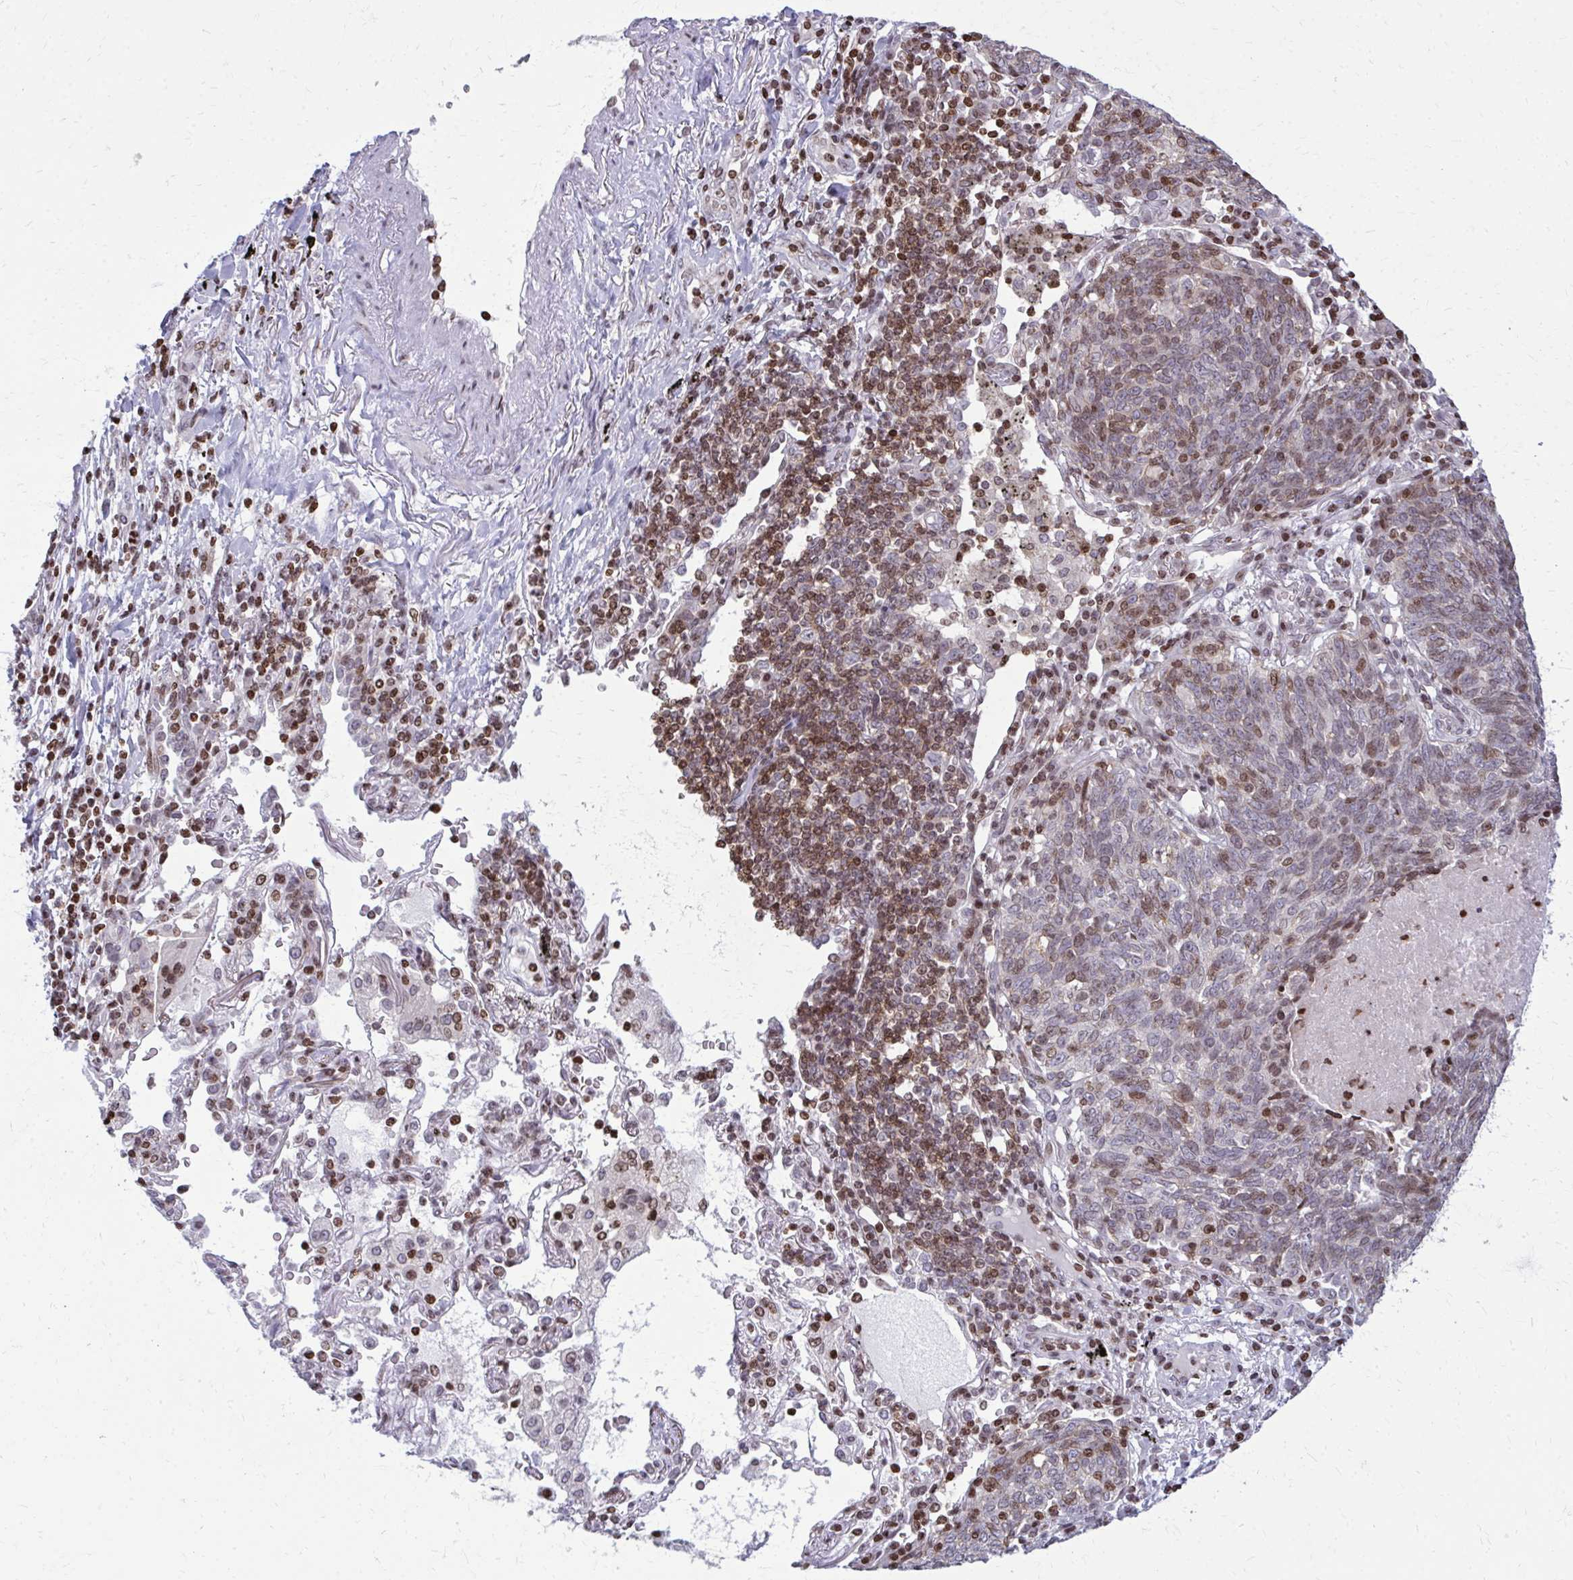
{"staining": {"intensity": "moderate", "quantity": "25%-75%", "location": "nuclear"}, "tissue": "lung cancer", "cell_type": "Tumor cells", "image_type": "cancer", "snomed": [{"axis": "morphology", "description": "Squamous cell carcinoma, NOS"}, {"axis": "topography", "description": "Lung"}], "caption": "Protein expression analysis of lung cancer (squamous cell carcinoma) demonstrates moderate nuclear expression in approximately 25%-75% of tumor cells.", "gene": "AP5M1", "patient": {"sex": "female", "age": 72}}